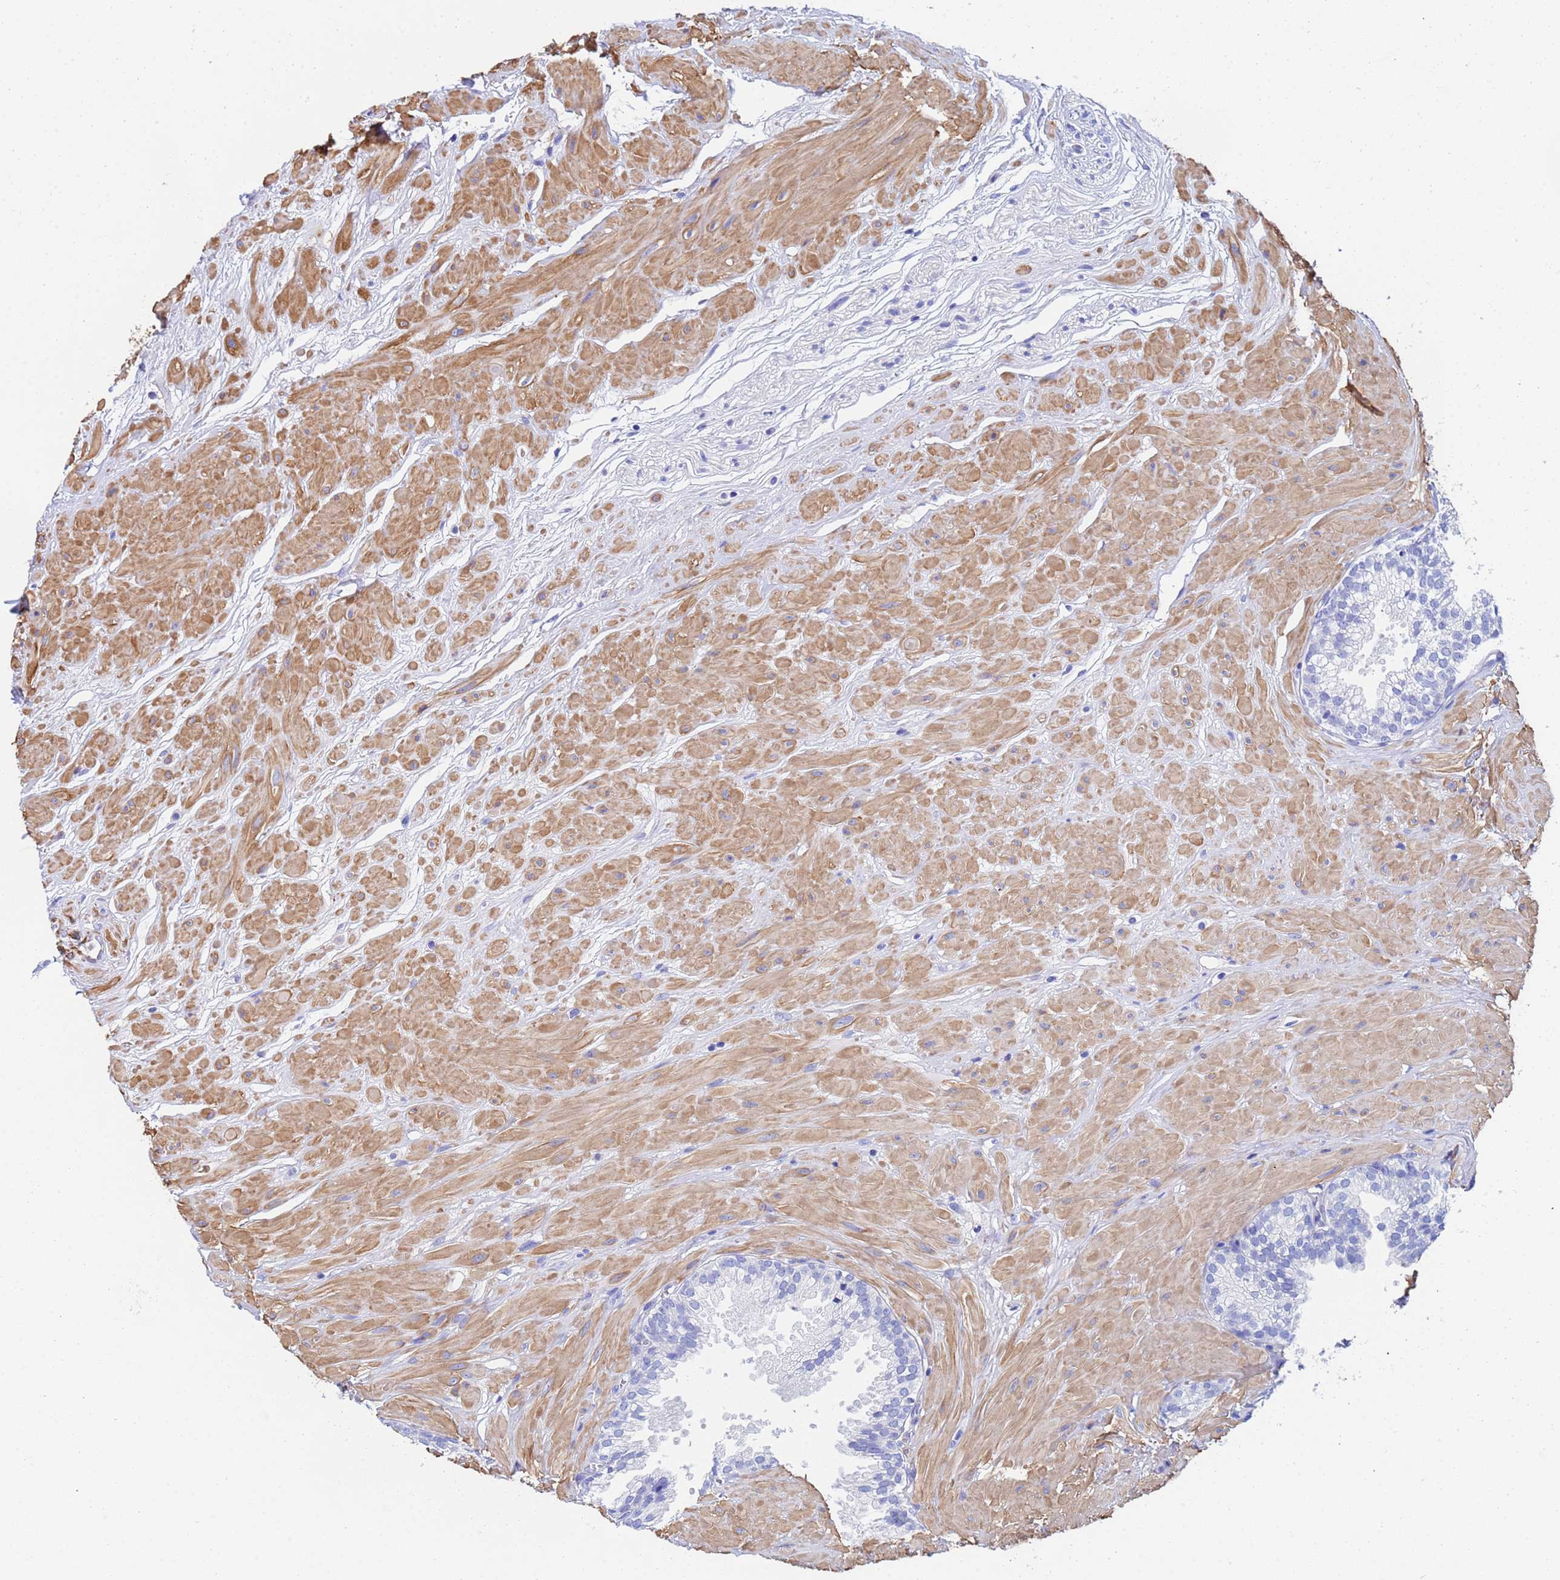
{"staining": {"intensity": "negative", "quantity": "none", "location": "none"}, "tissue": "prostate", "cell_type": "Glandular cells", "image_type": "normal", "snomed": [{"axis": "morphology", "description": "Normal tissue, NOS"}, {"axis": "topography", "description": "Prostate"}, {"axis": "topography", "description": "Peripheral nerve tissue"}], "caption": "IHC histopathology image of benign prostate stained for a protein (brown), which exhibits no positivity in glandular cells.", "gene": "CST1", "patient": {"sex": "male", "age": 55}}